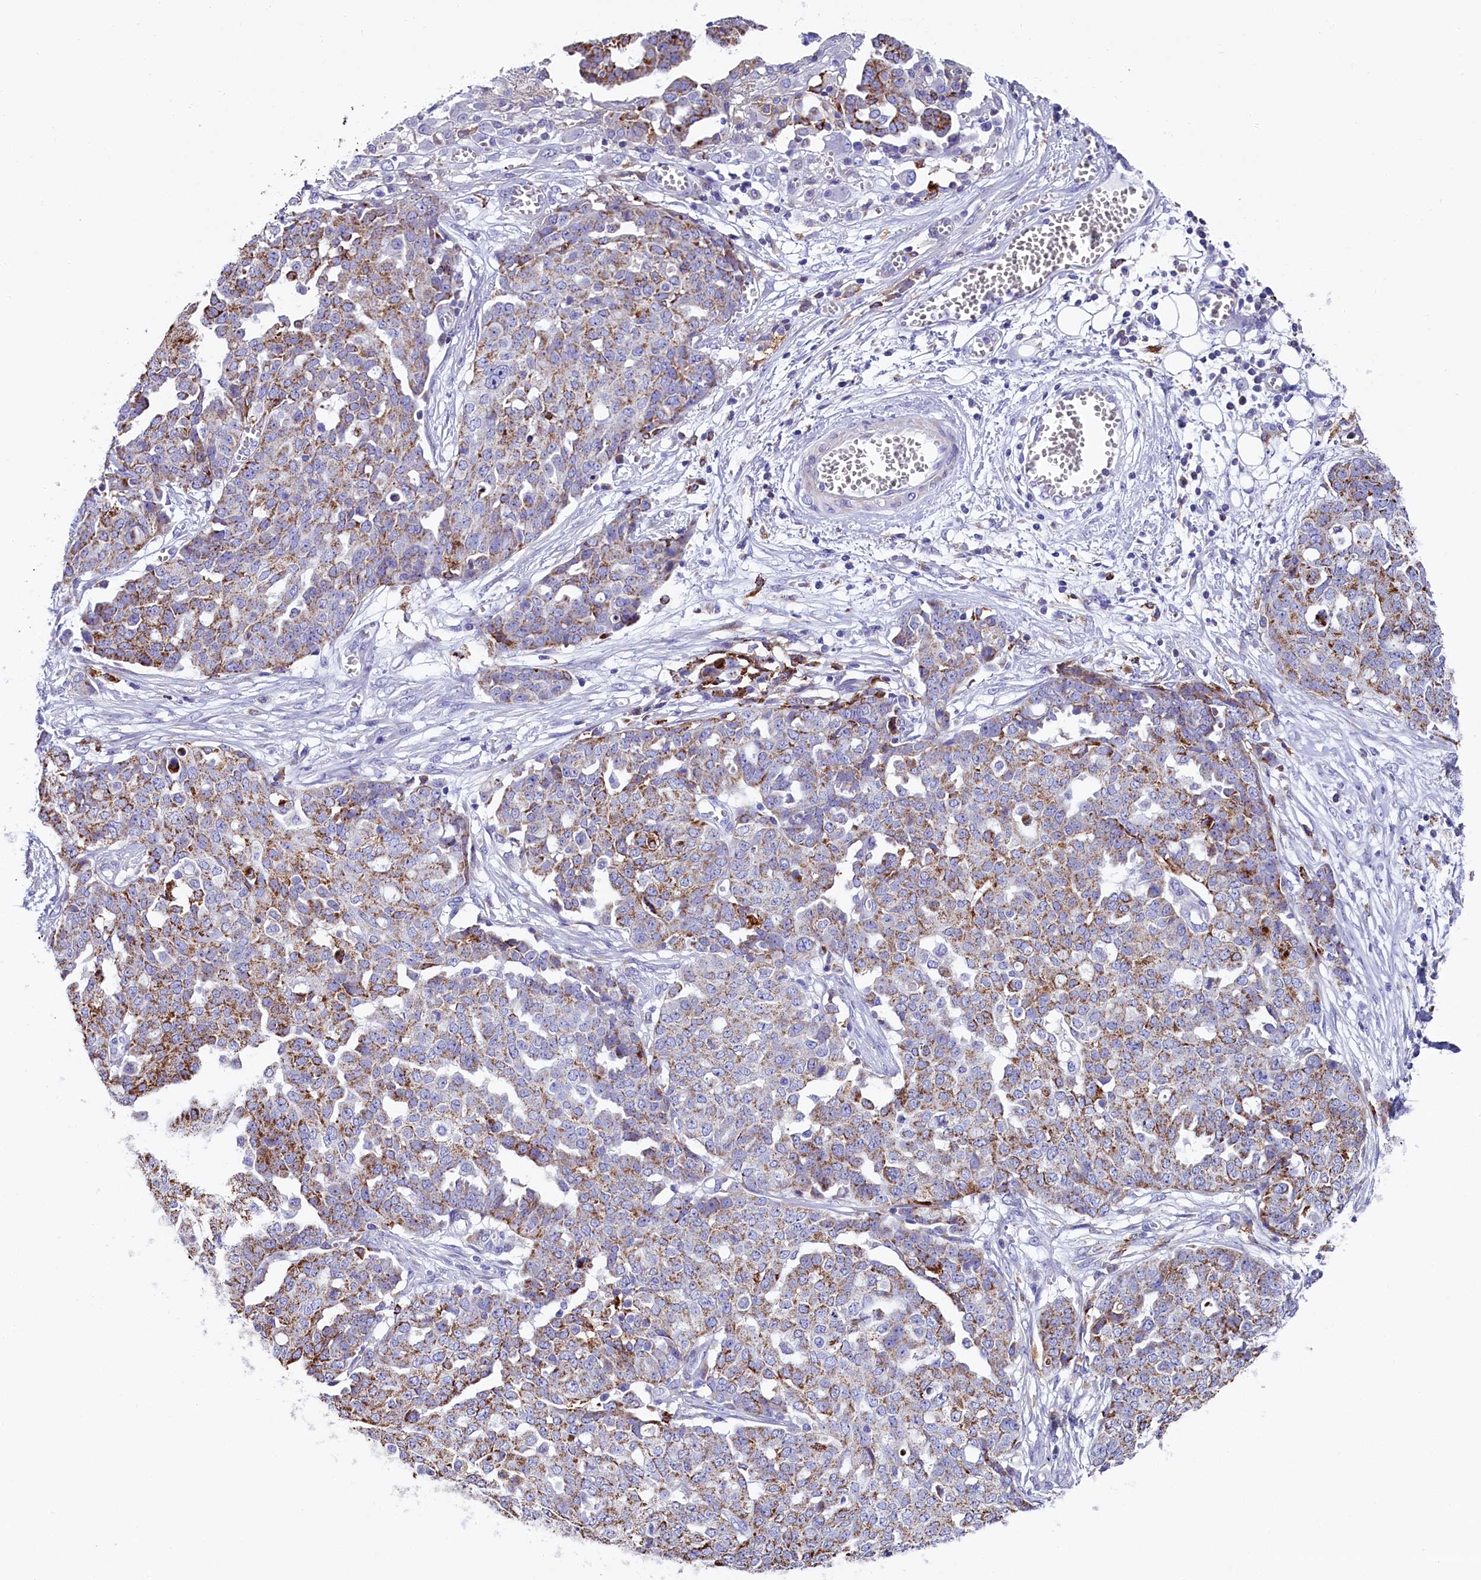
{"staining": {"intensity": "weak", "quantity": "25%-75%", "location": "cytoplasmic/membranous"}, "tissue": "ovarian cancer", "cell_type": "Tumor cells", "image_type": "cancer", "snomed": [{"axis": "morphology", "description": "Cystadenocarcinoma, serous, NOS"}, {"axis": "topography", "description": "Soft tissue"}, {"axis": "topography", "description": "Ovary"}], "caption": "Weak cytoplasmic/membranous positivity is seen in about 25%-75% of tumor cells in serous cystadenocarcinoma (ovarian).", "gene": "IL20RA", "patient": {"sex": "female", "age": 57}}